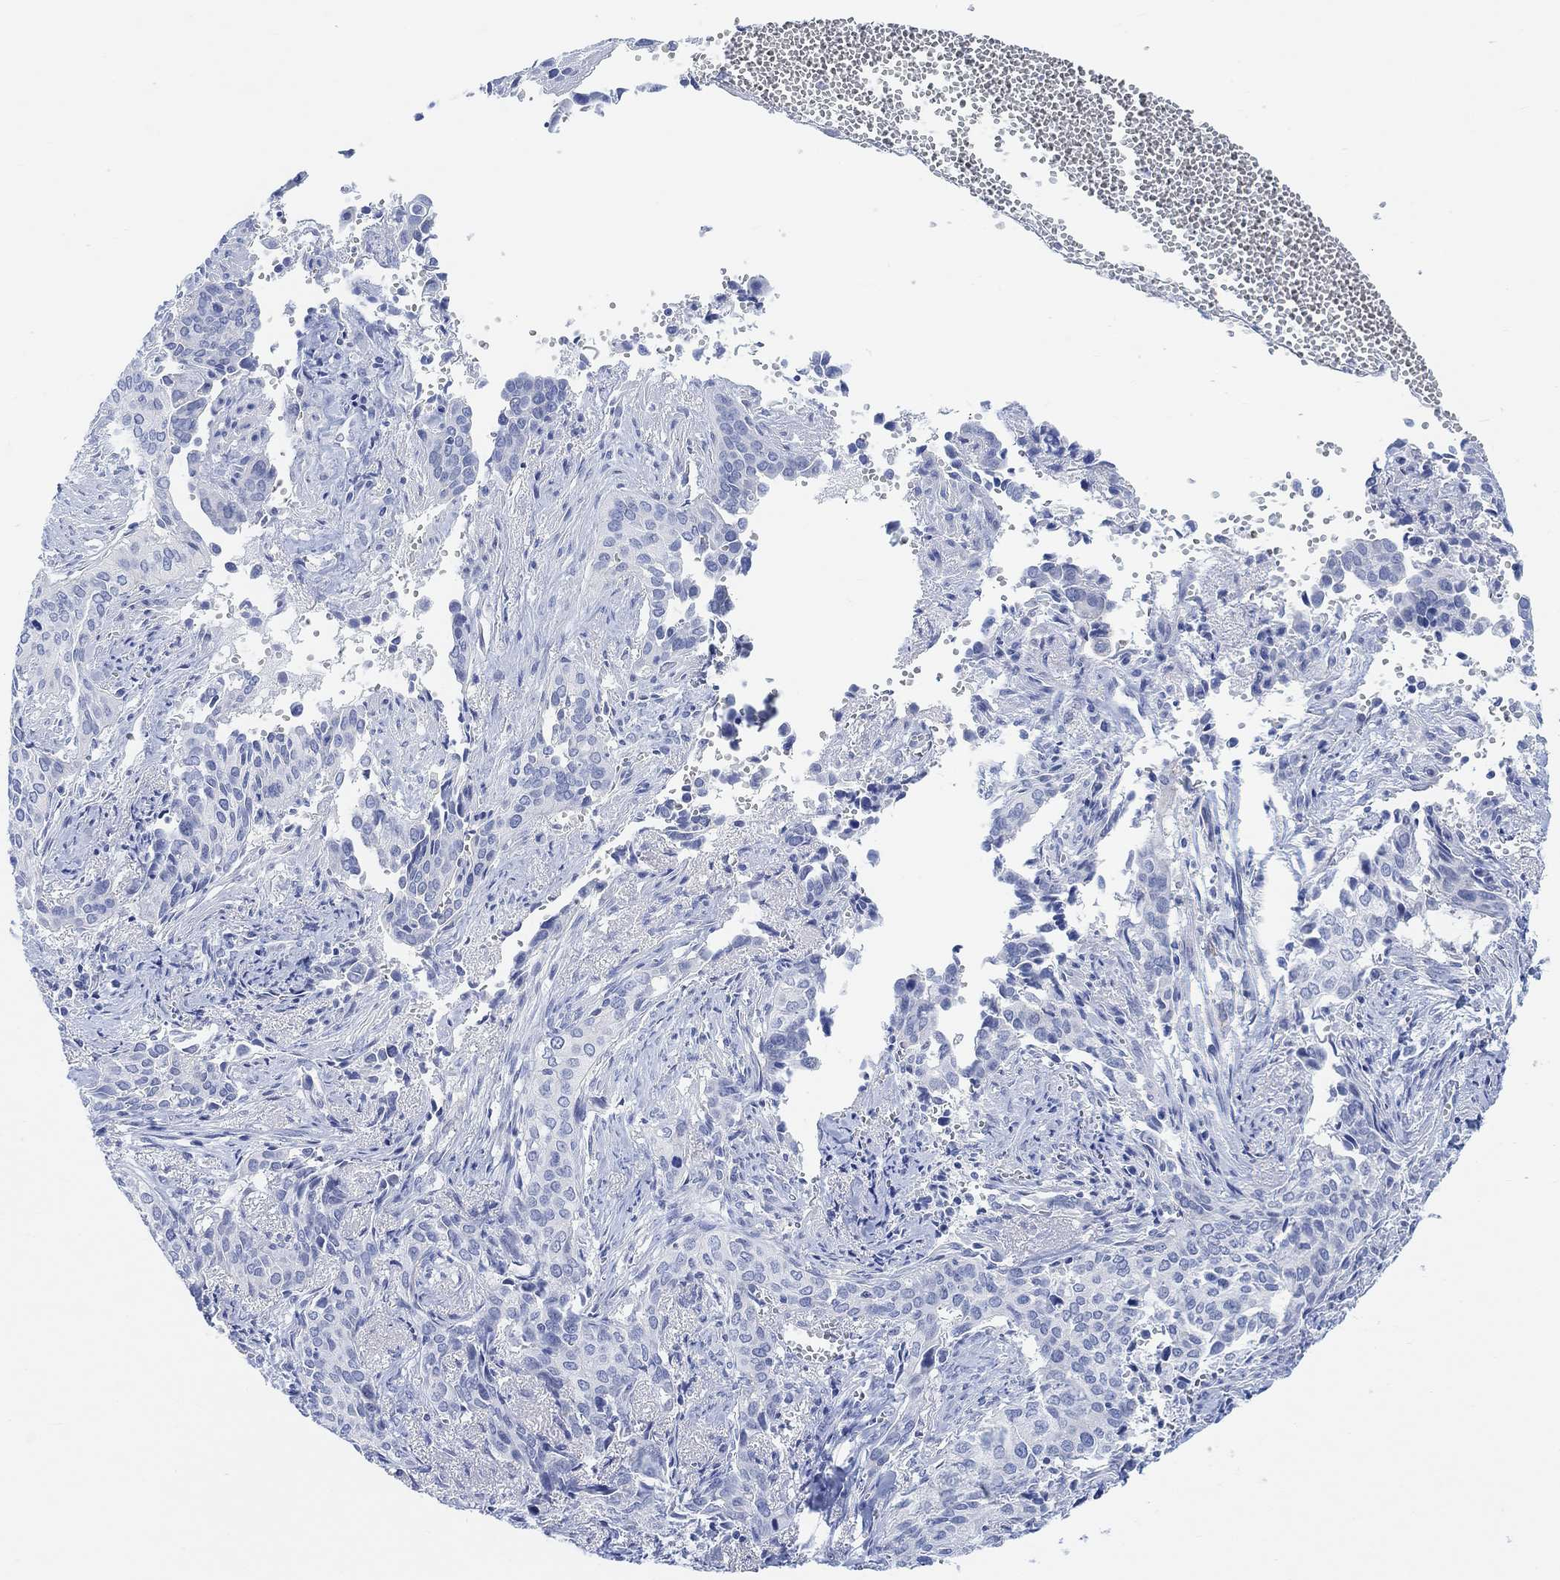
{"staining": {"intensity": "negative", "quantity": "none", "location": "none"}, "tissue": "cervical cancer", "cell_type": "Tumor cells", "image_type": "cancer", "snomed": [{"axis": "morphology", "description": "Squamous cell carcinoma, NOS"}, {"axis": "topography", "description": "Cervix"}], "caption": "There is no significant expression in tumor cells of cervical cancer.", "gene": "ENO4", "patient": {"sex": "female", "age": 29}}